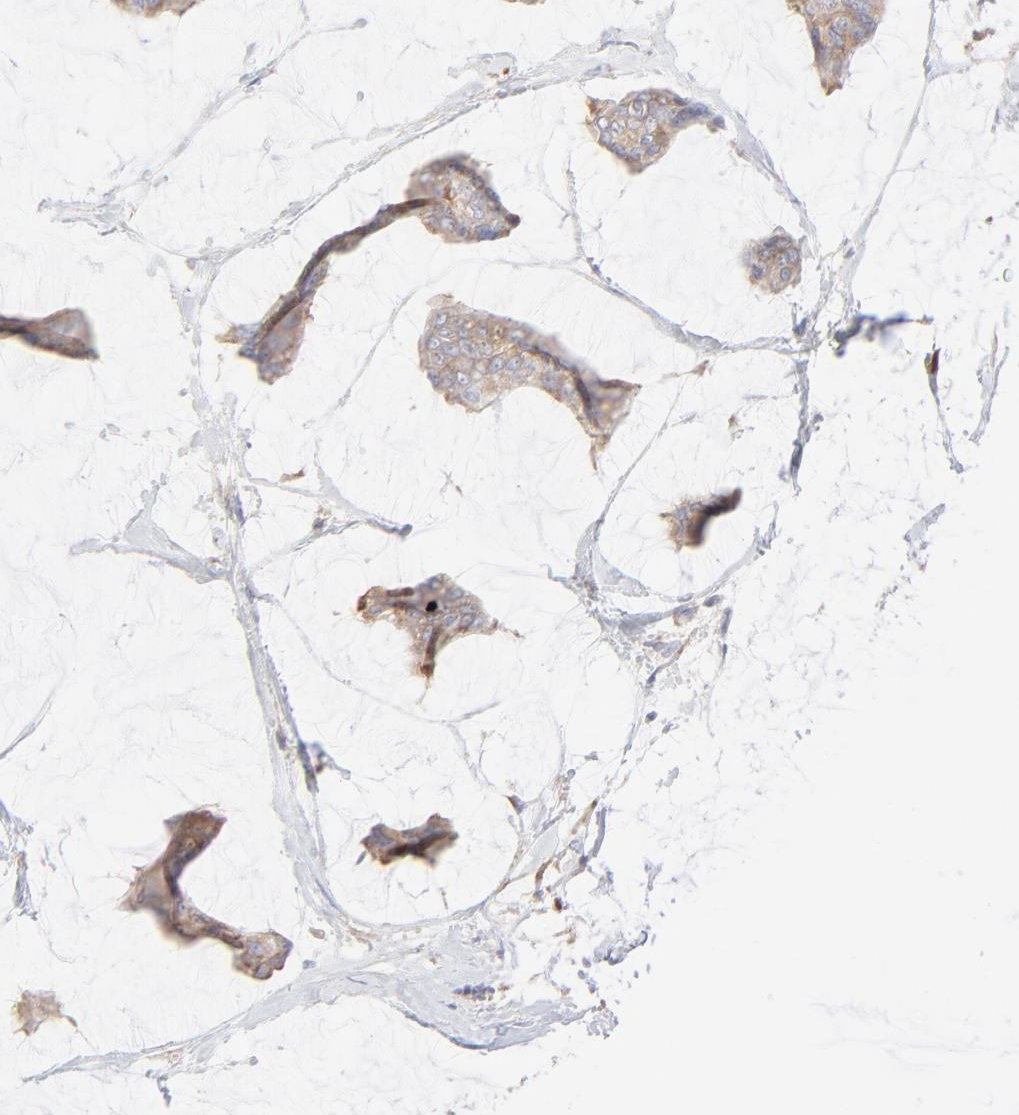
{"staining": {"intensity": "moderate", "quantity": ">75%", "location": "cytoplasmic/membranous"}, "tissue": "breast cancer", "cell_type": "Tumor cells", "image_type": "cancer", "snomed": [{"axis": "morphology", "description": "Duct carcinoma"}, {"axis": "topography", "description": "Breast"}], "caption": "Protein staining of breast cancer (intraductal carcinoma) tissue demonstrates moderate cytoplasmic/membranous staining in approximately >75% of tumor cells. (DAB = brown stain, brightfield microscopy at high magnification).", "gene": "RPS21", "patient": {"sex": "female", "age": 93}}